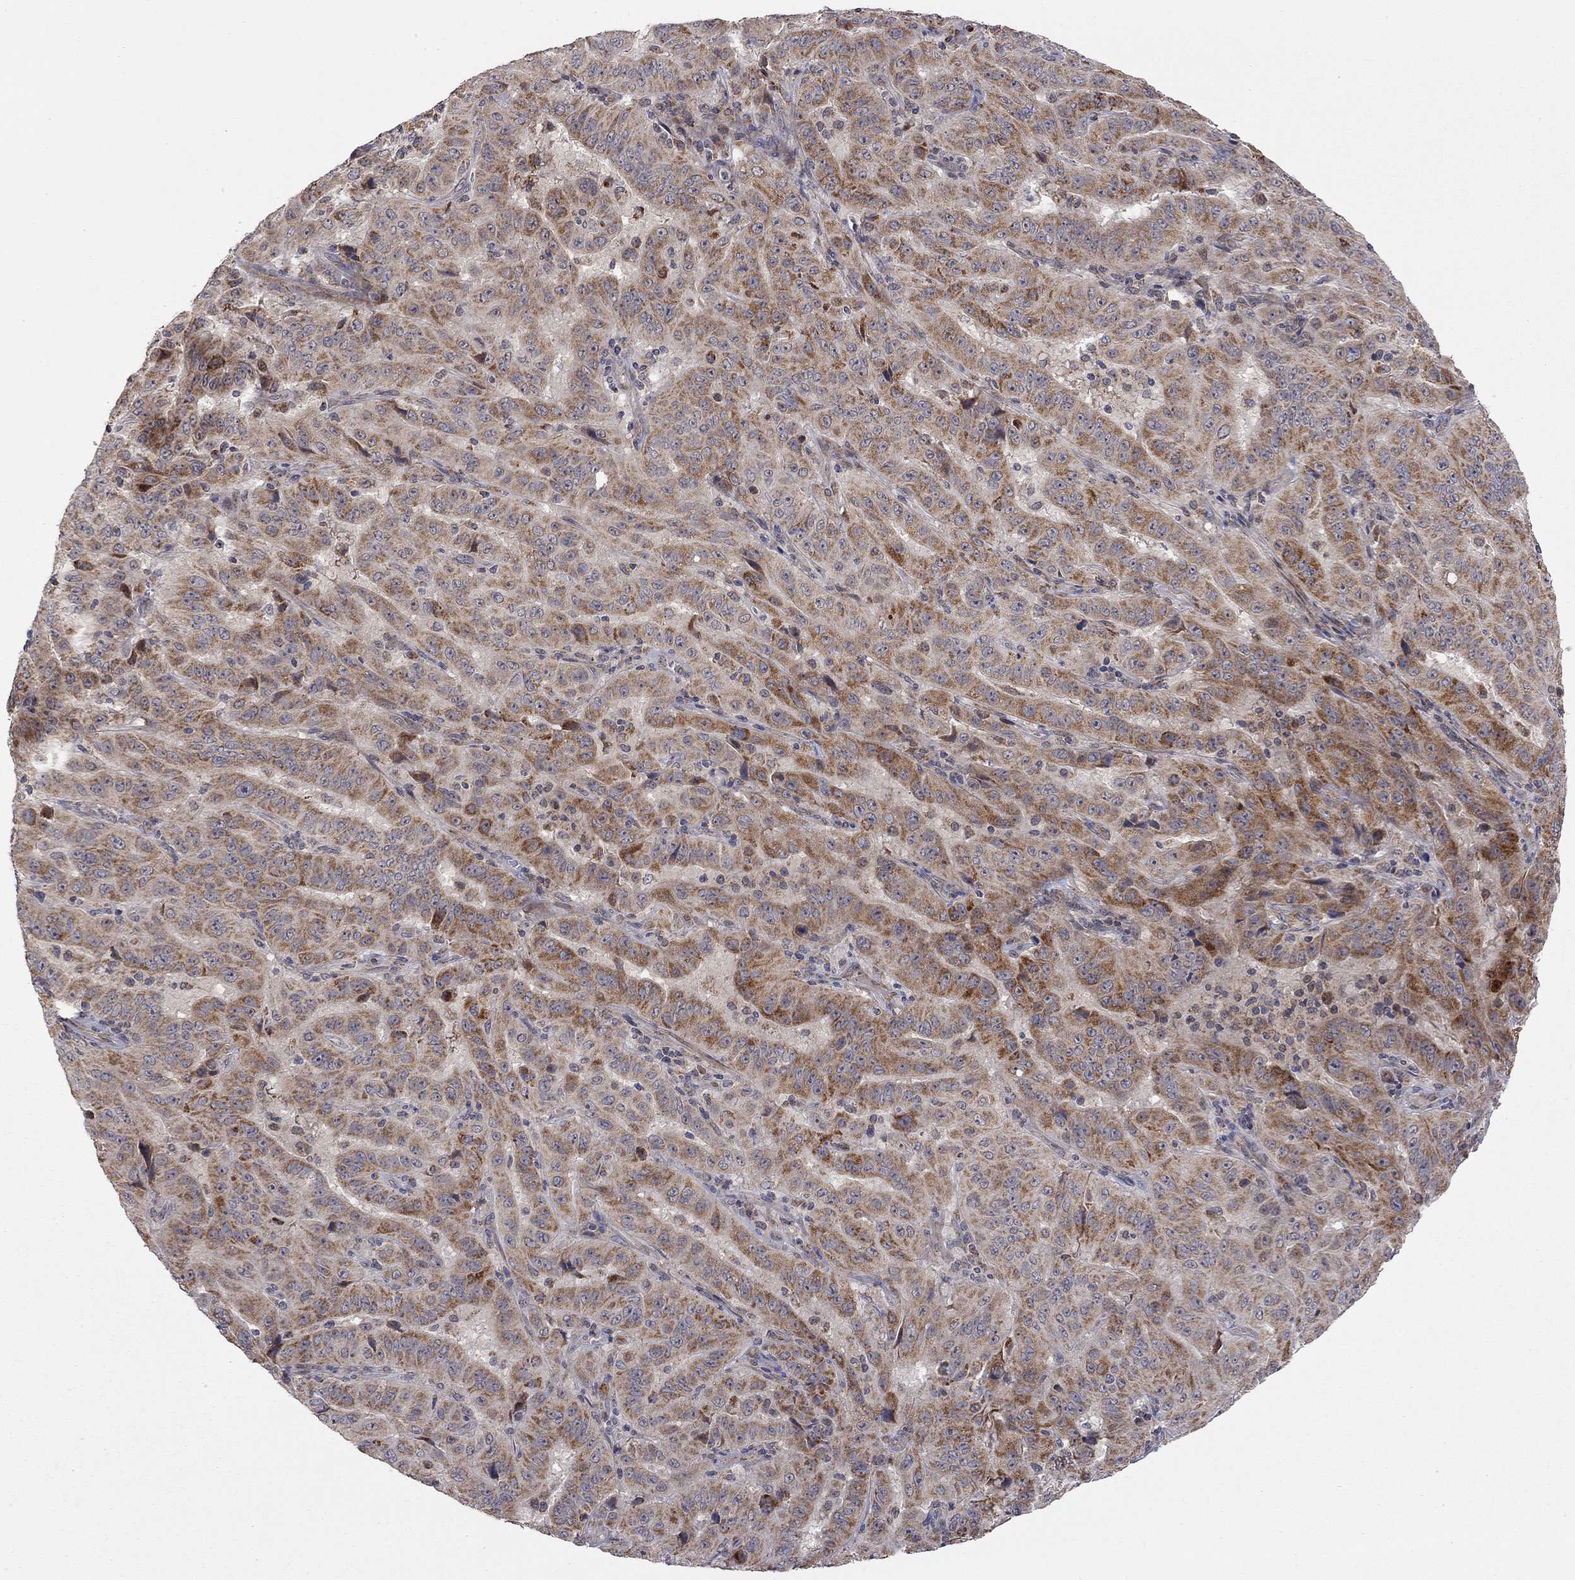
{"staining": {"intensity": "strong", "quantity": "<25%", "location": "cytoplasmic/membranous"}, "tissue": "pancreatic cancer", "cell_type": "Tumor cells", "image_type": "cancer", "snomed": [{"axis": "morphology", "description": "Adenocarcinoma, NOS"}, {"axis": "topography", "description": "Pancreas"}], "caption": "Pancreatic cancer stained with IHC exhibits strong cytoplasmic/membranous staining in about <25% of tumor cells. The staining is performed using DAB (3,3'-diaminobenzidine) brown chromogen to label protein expression. The nuclei are counter-stained blue using hematoxylin.", "gene": "IDS", "patient": {"sex": "male", "age": 63}}